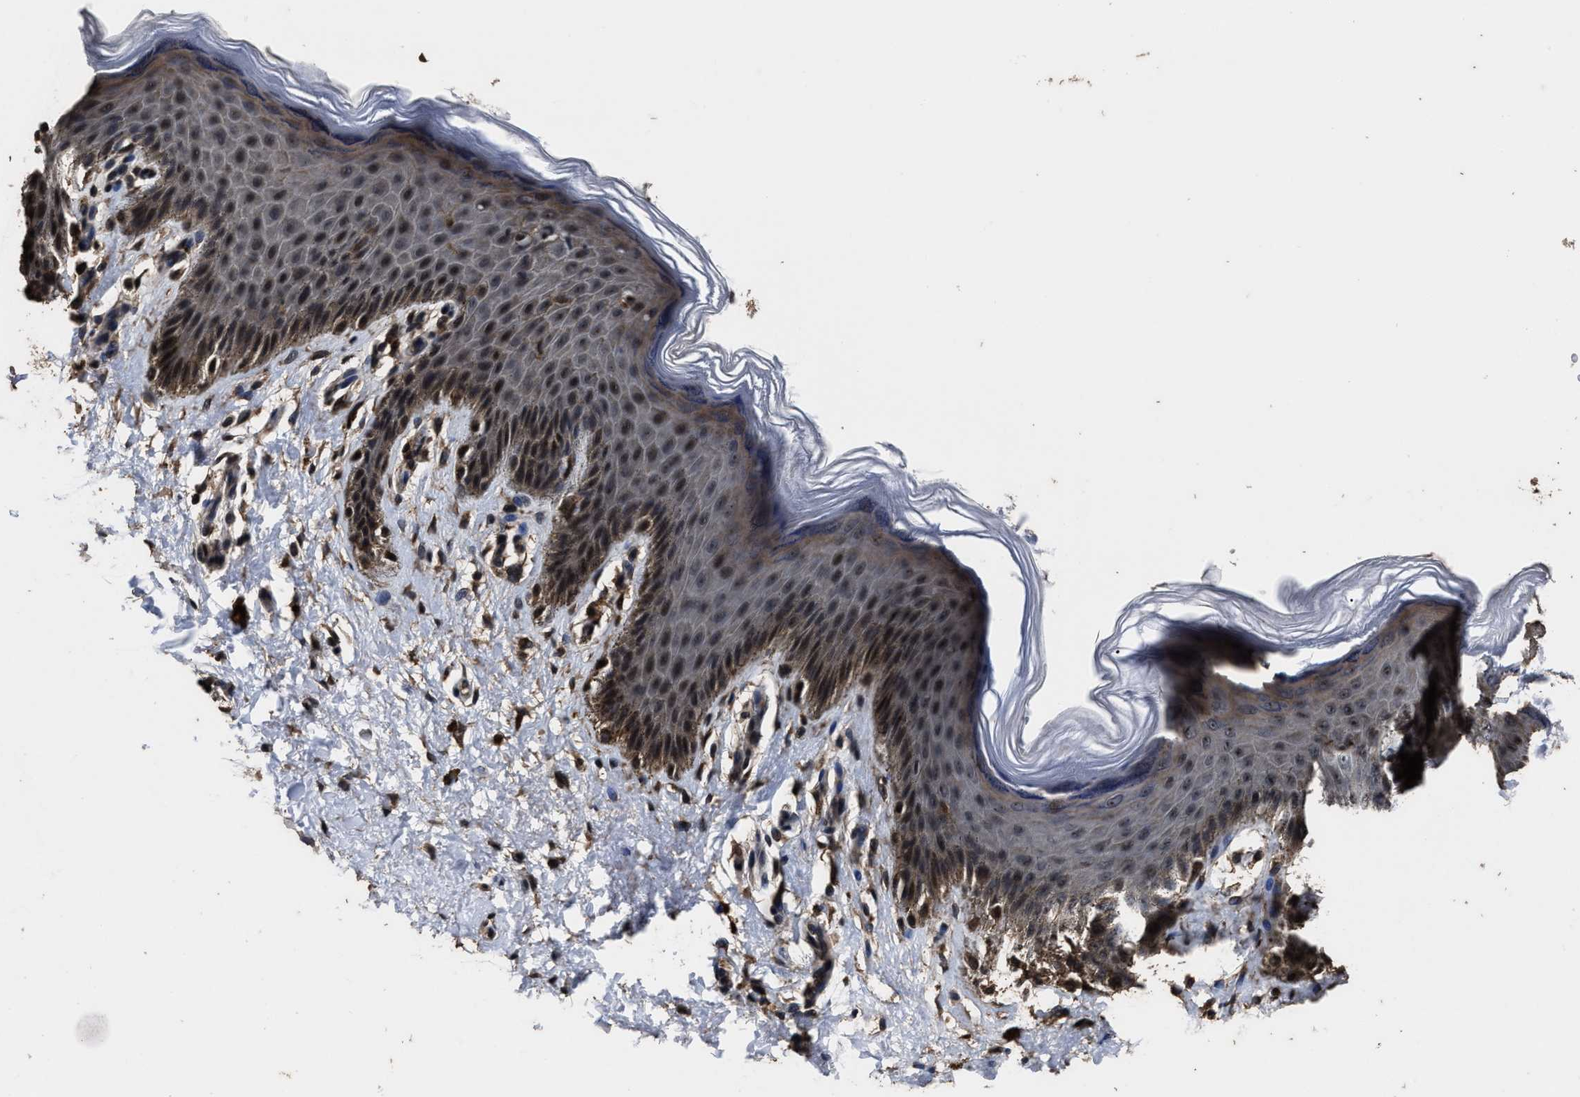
{"staining": {"intensity": "strong", "quantity": "<25%", "location": "cytoplasmic/membranous"}, "tissue": "skin", "cell_type": "Epidermal cells", "image_type": "normal", "snomed": [{"axis": "morphology", "description": "Normal tissue, NOS"}, {"axis": "topography", "description": "Anal"}], "caption": "DAB immunohistochemical staining of benign human skin exhibits strong cytoplasmic/membranous protein expression in about <25% of epidermal cells.", "gene": "RSBN1L", "patient": {"sex": "male", "age": 44}}